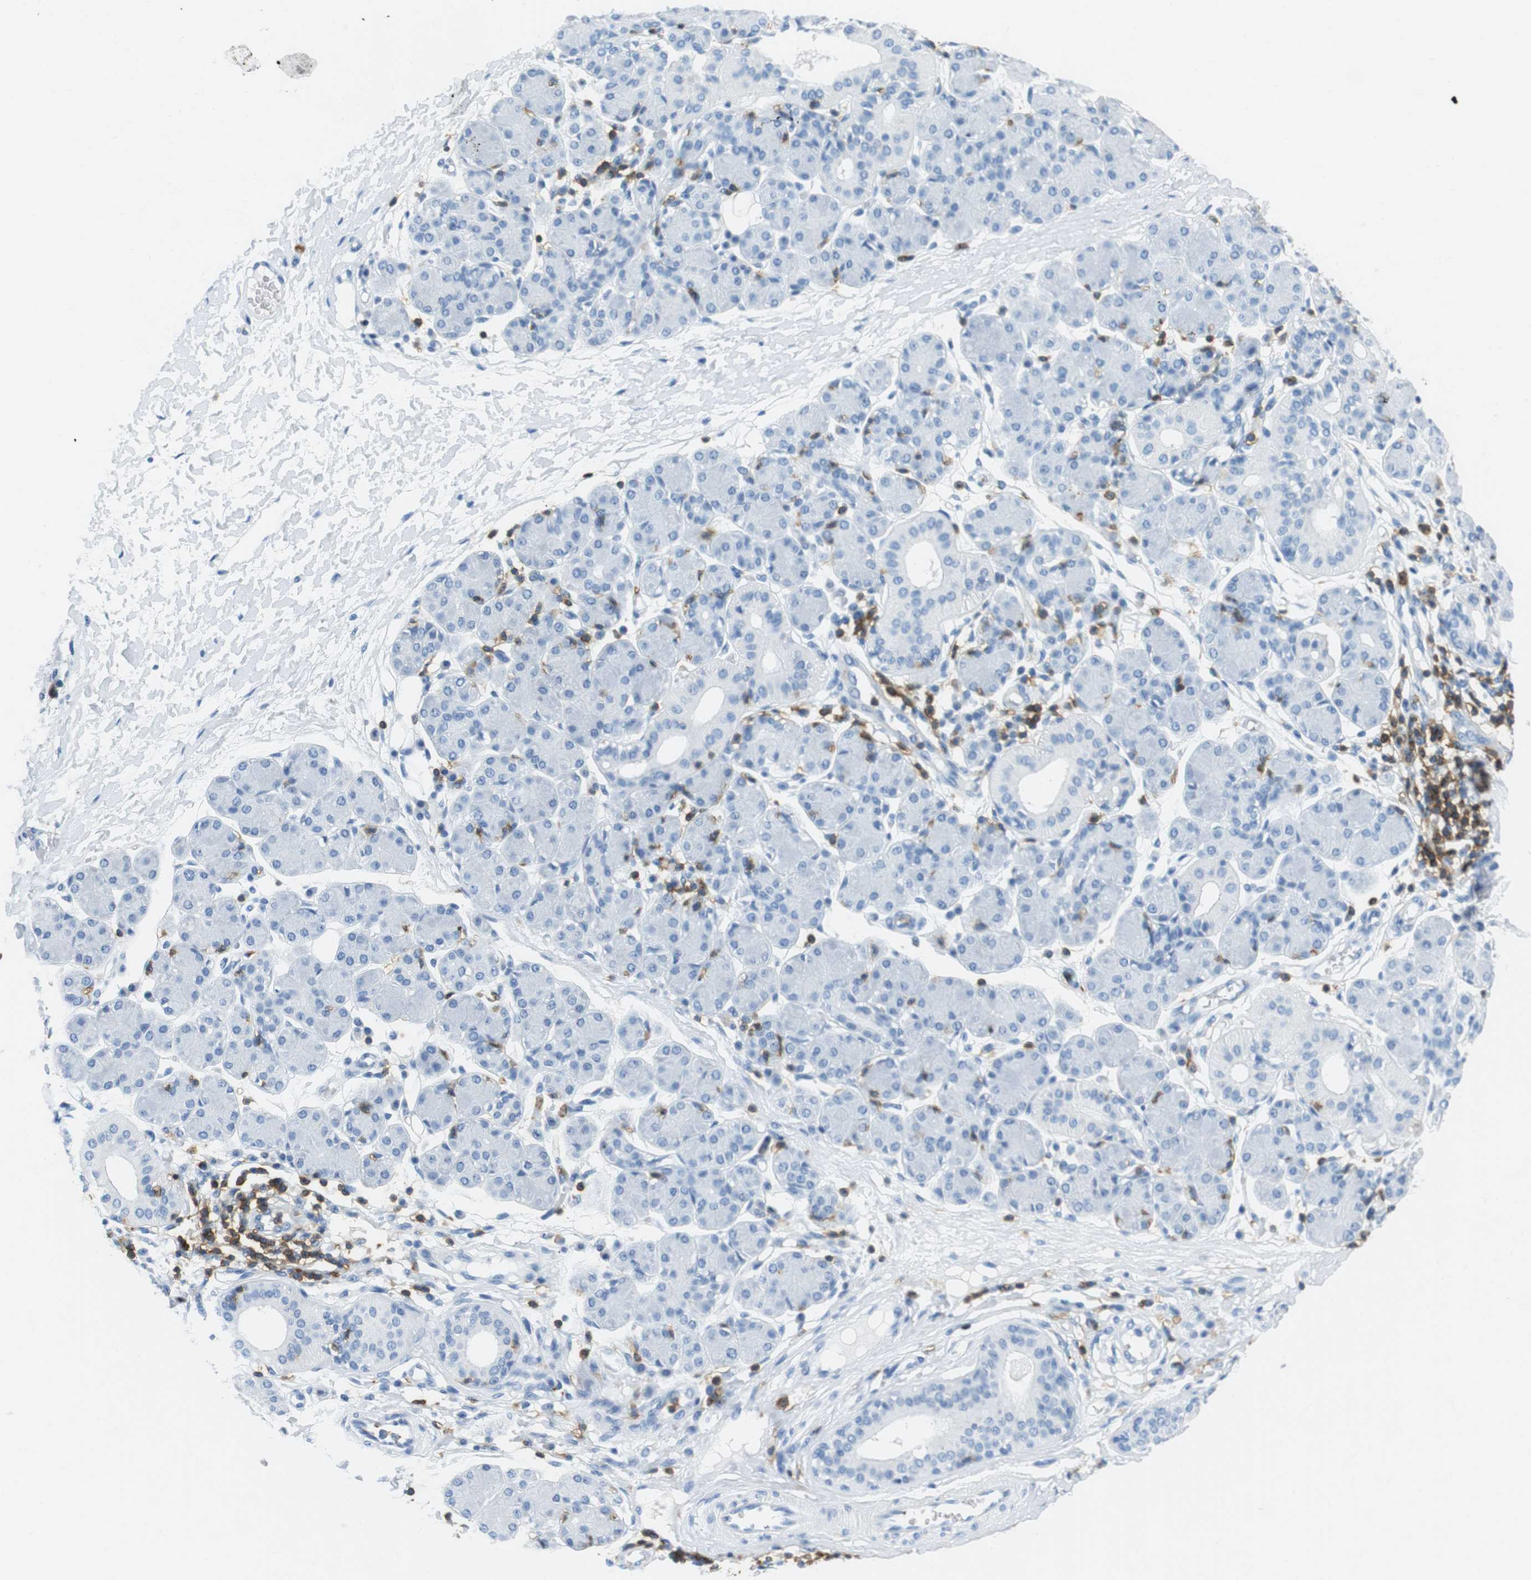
{"staining": {"intensity": "negative", "quantity": "none", "location": "none"}, "tissue": "salivary gland", "cell_type": "Glandular cells", "image_type": "normal", "snomed": [{"axis": "morphology", "description": "Normal tissue, NOS"}, {"axis": "morphology", "description": "Inflammation, NOS"}, {"axis": "topography", "description": "Lymph node"}, {"axis": "topography", "description": "Salivary gland"}], "caption": "This histopathology image is of unremarkable salivary gland stained with immunohistochemistry to label a protein in brown with the nuclei are counter-stained blue. There is no staining in glandular cells.", "gene": "LAT", "patient": {"sex": "male", "age": 3}}